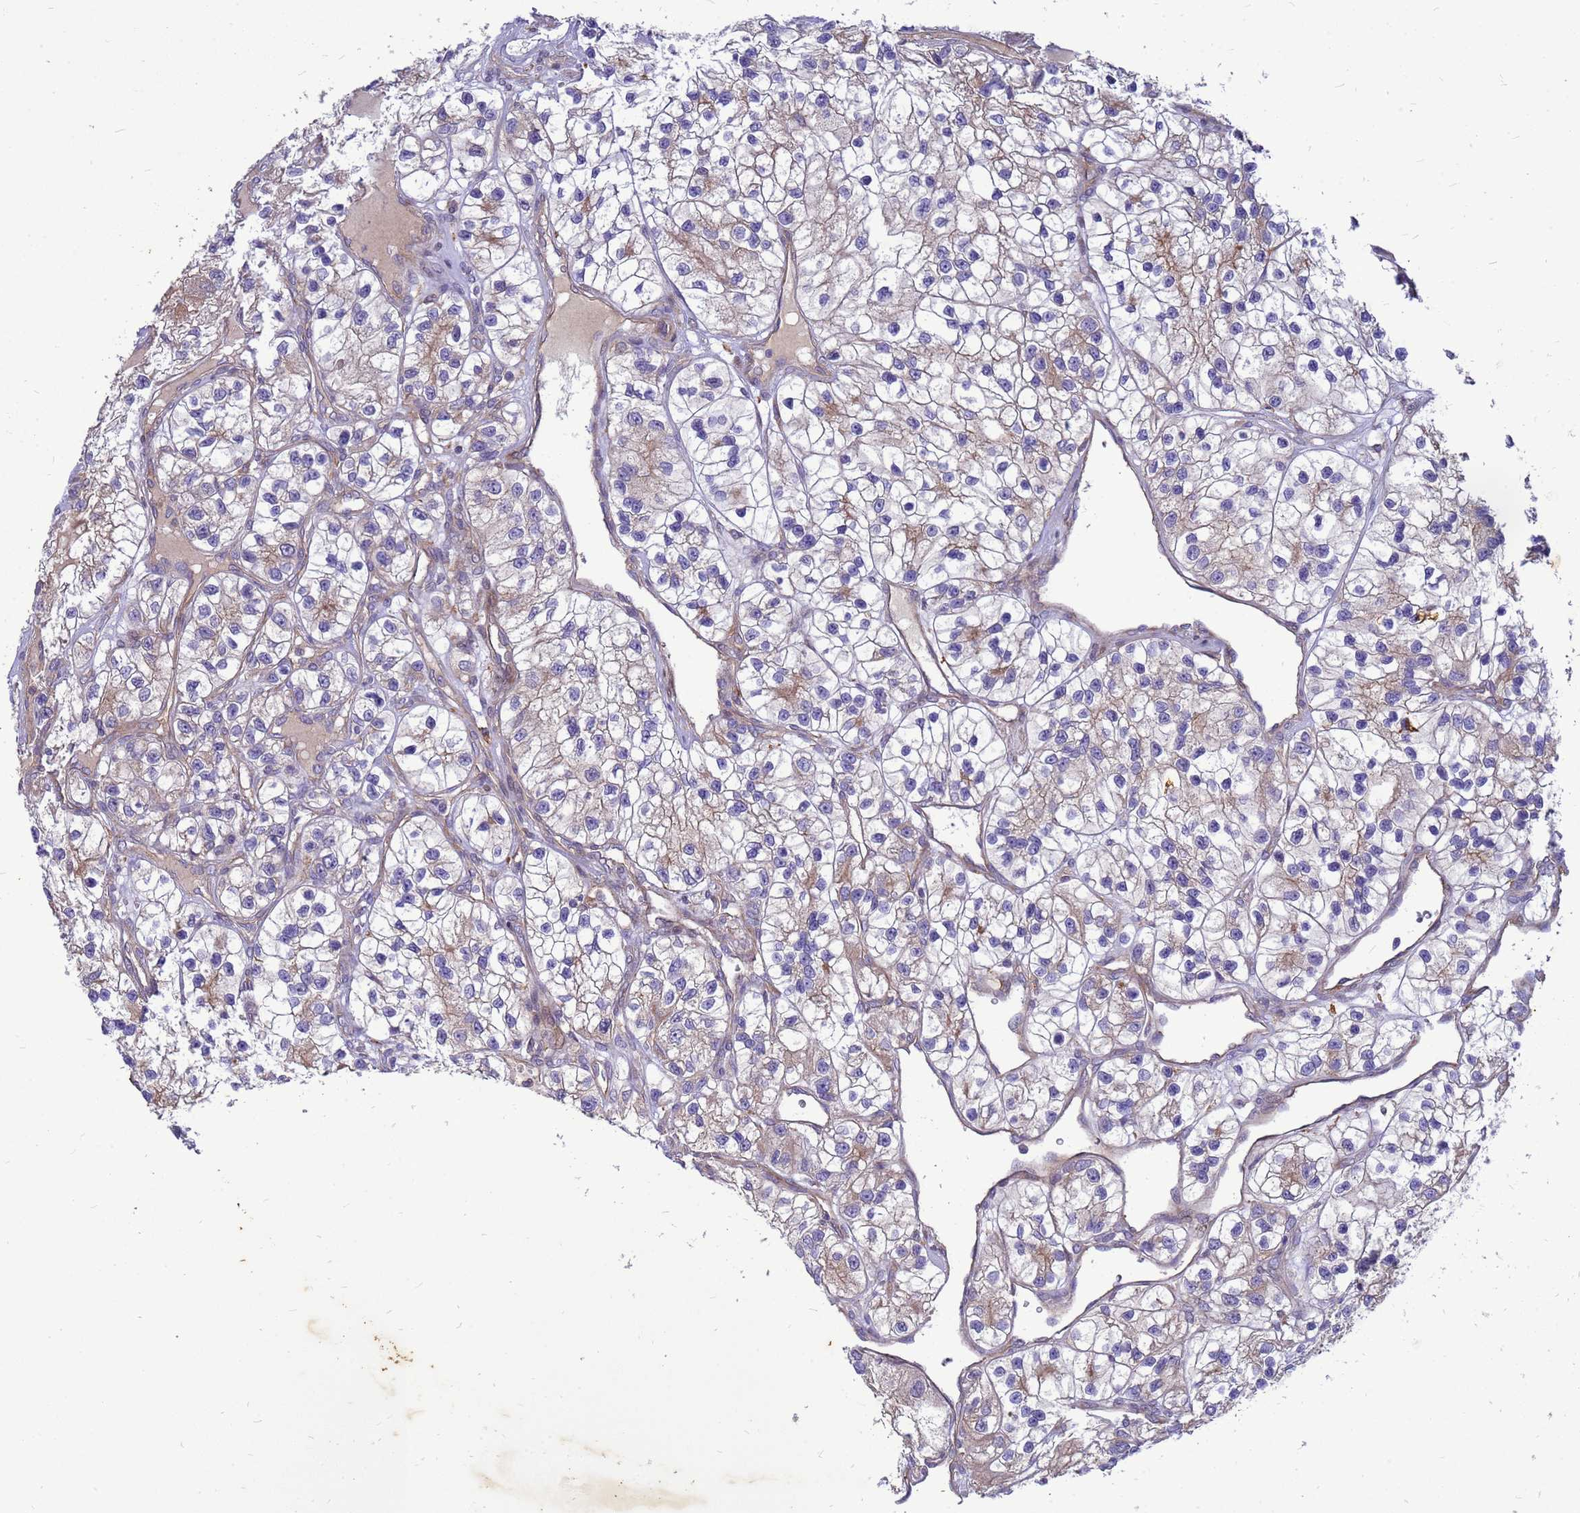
{"staining": {"intensity": "weak", "quantity": "<25%", "location": "cytoplasmic/membranous"}, "tissue": "renal cancer", "cell_type": "Tumor cells", "image_type": "cancer", "snomed": [{"axis": "morphology", "description": "Adenocarcinoma, NOS"}, {"axis": "topography", "description": "Kidney"}], "caption": "Protein analysis of renal cancer displays no significant expression in tumor cells.", "gene": "RNF215", "patient": {"sex": "female", "age": 57}}